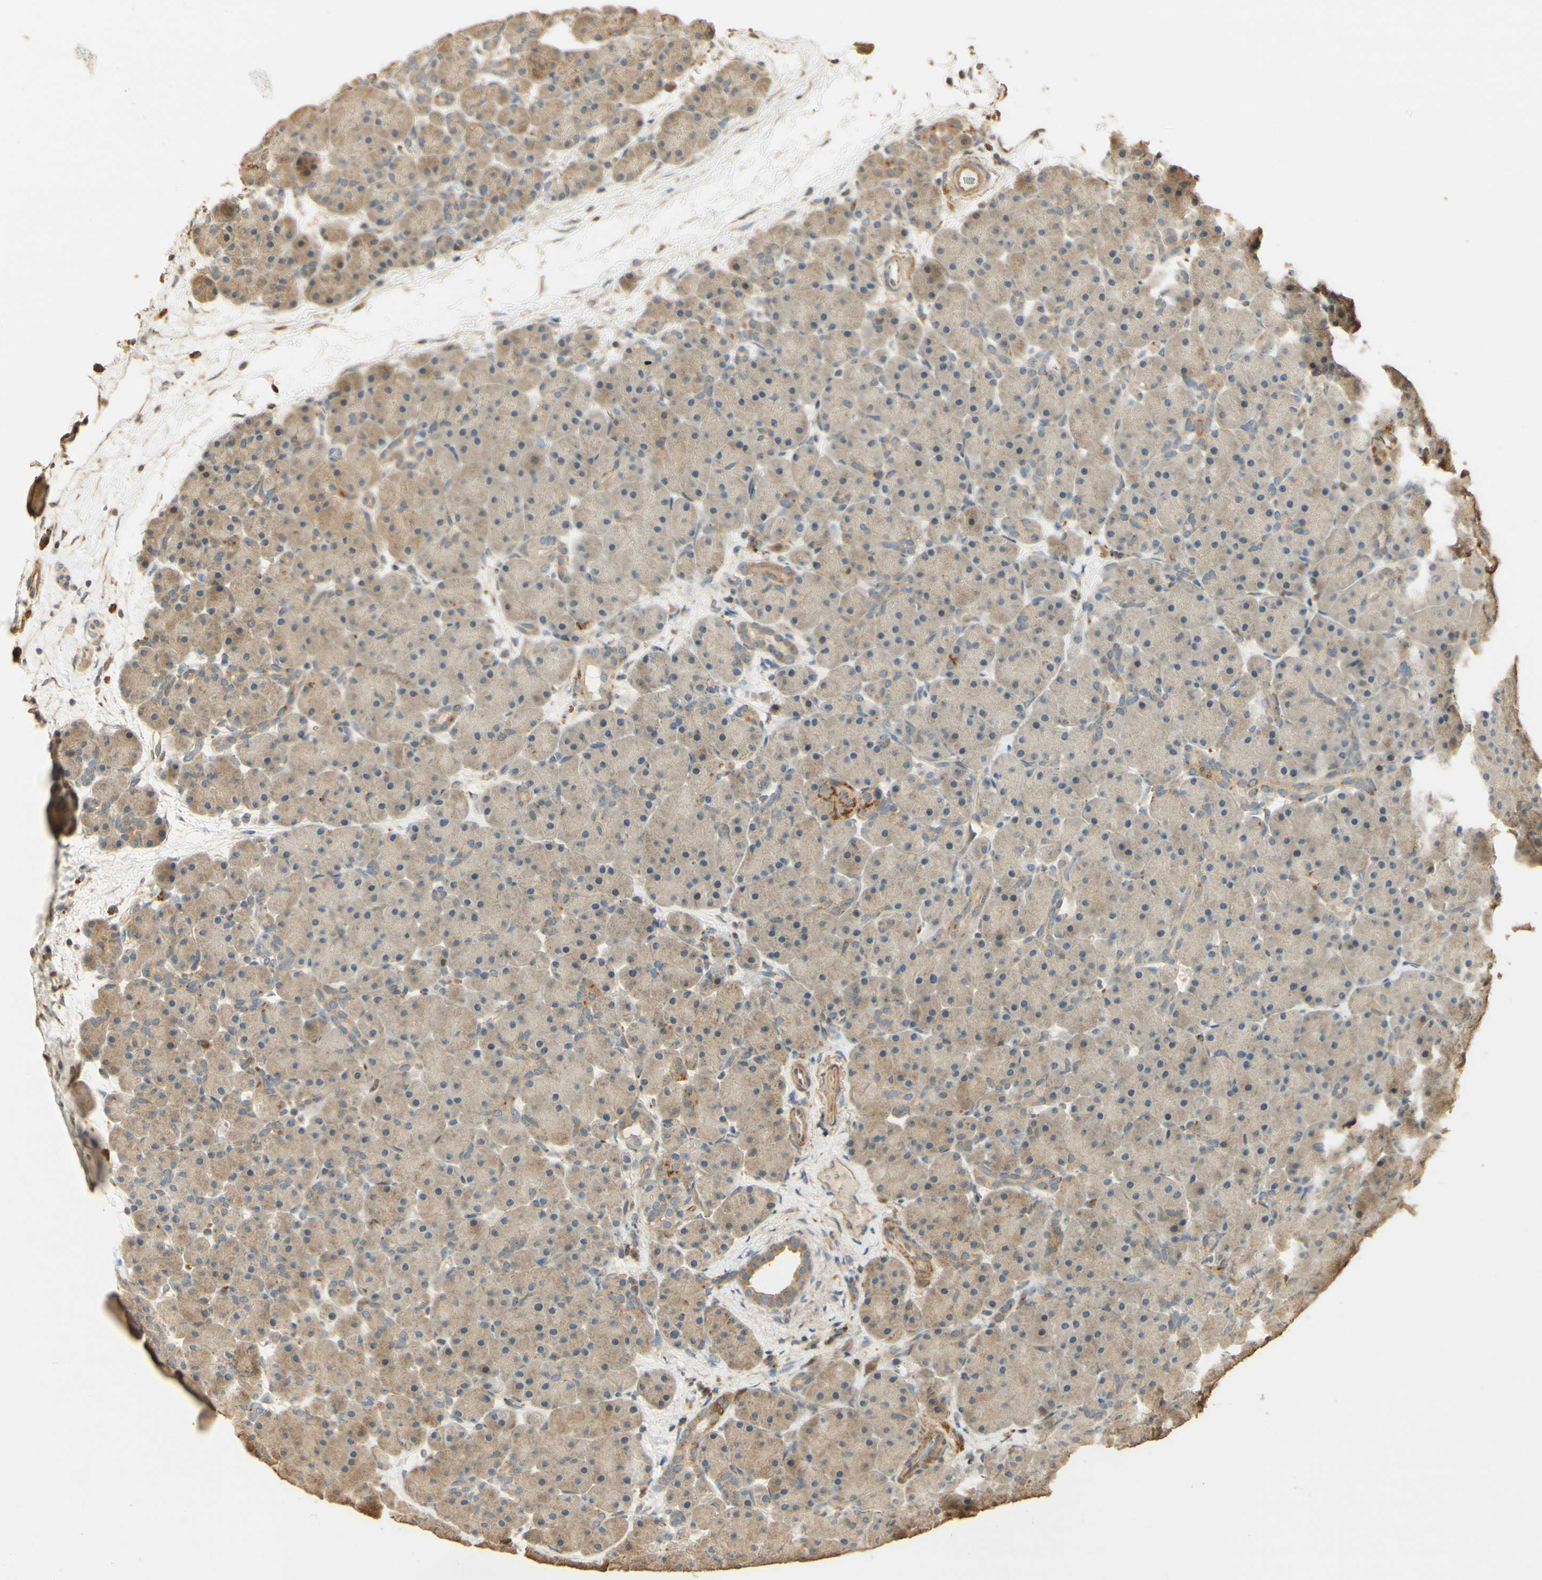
{"staining": {"intensity": "weak", "quantity": "25%-75%", "location": "cytoplasmic/membranous"}, "tissue": "pancreas", "cell_type": "Exocrine glandular cells", "image_type": "normal", "snomed": [{"axis": "morphology", "description": "Normal tissue, NOS"}, {"axis": "topography", "description": "Pancreas"}], "caption": "Immunohistochemistry (IHC) histopathology image of benign pancreas stained for a protein (brown), which demonstrates low levels of weak cytoplasmic/membranous expression in approximately 25%-75% of exocrine glandular cells.", "gene": "AGER", "patient": {"sex": "male", "age": 66}}